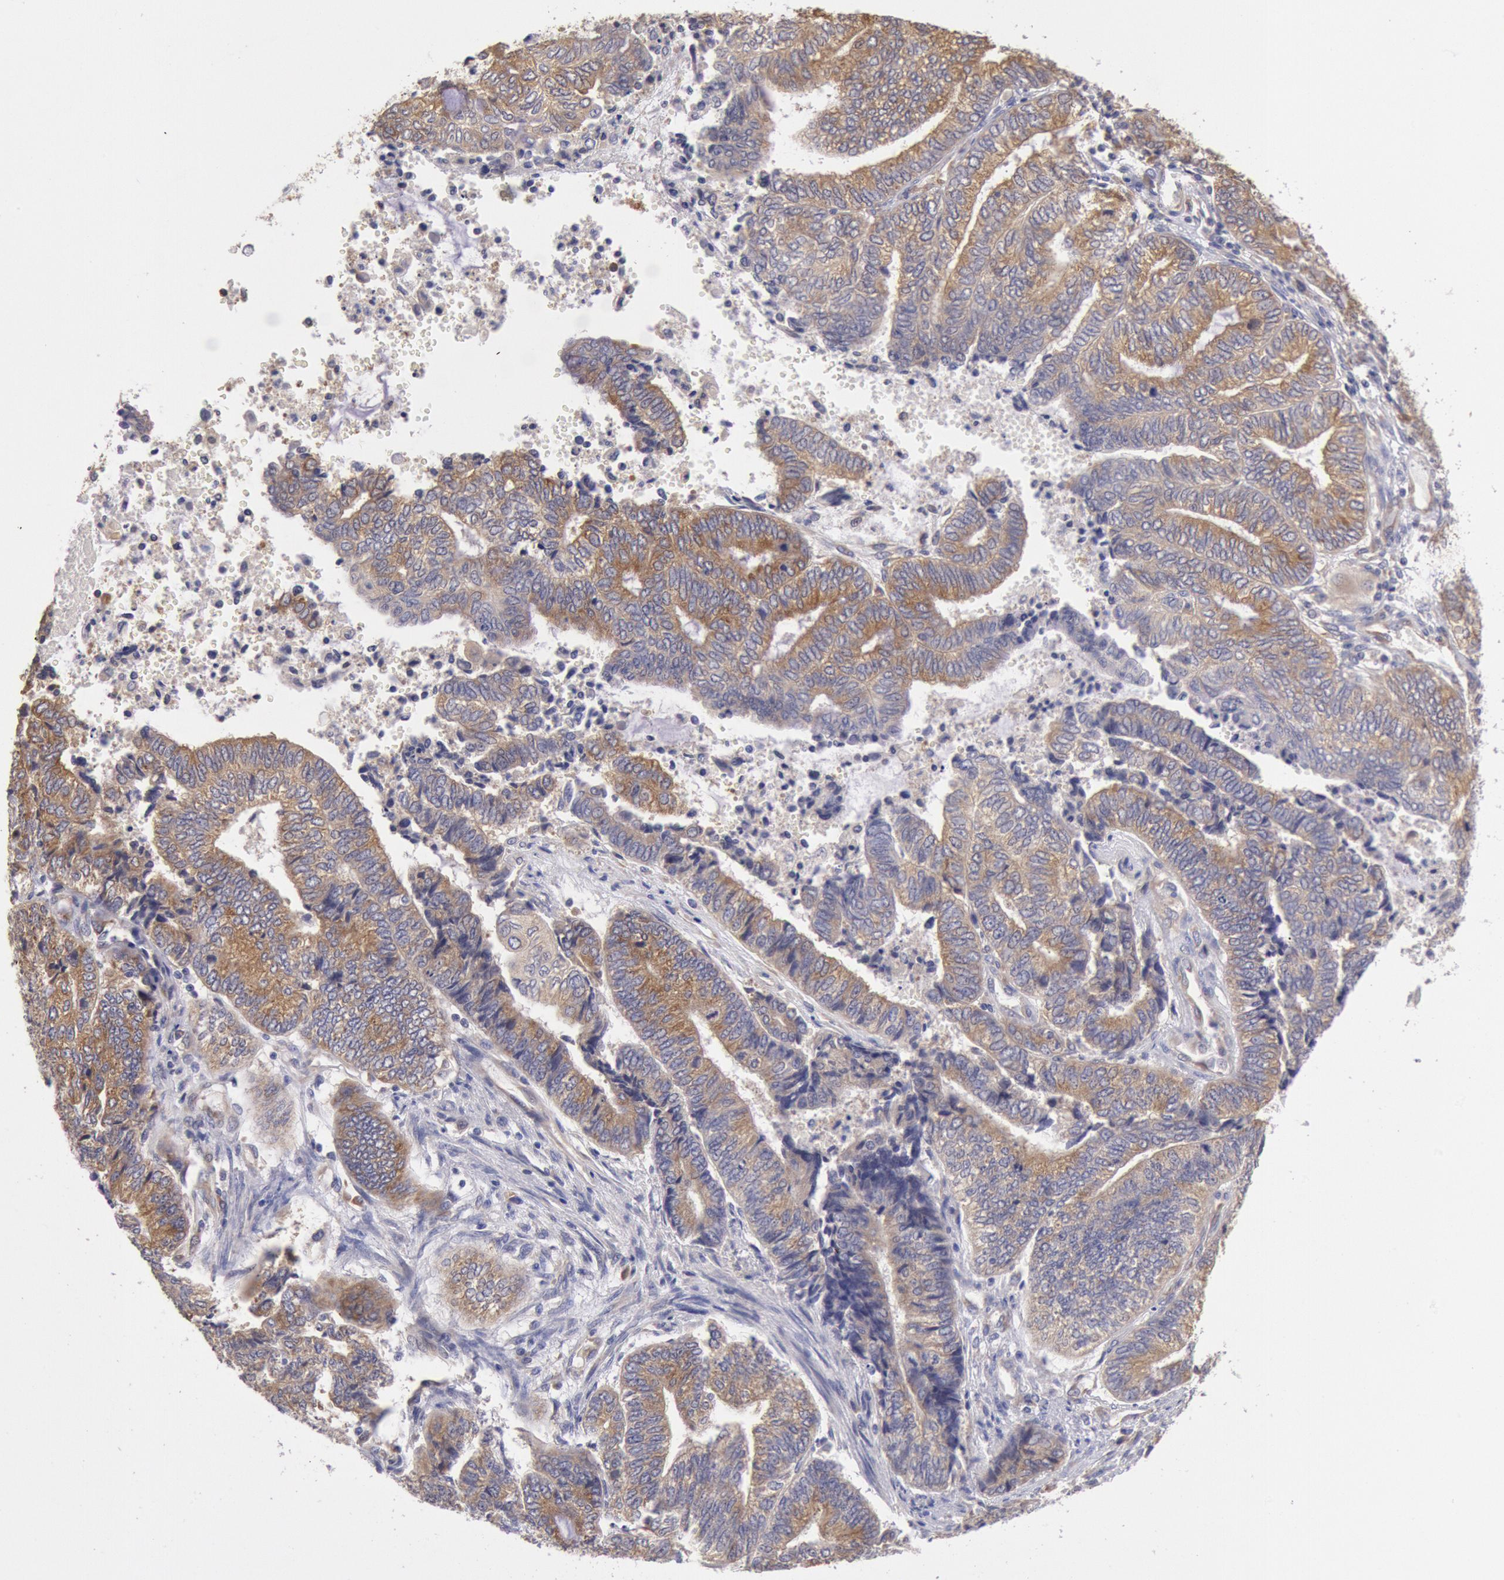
{"staining": {"intensity": "moderate", "quantity": ">75%", "location": "cytoplasmic/membranous"}, "tissue": "endometrial cancer", "cell_type": "Tumor cells", "image_type": "cancer", "snomed": [{"axis": "morphology", "description": "Adenocarcinoma, NOS"}, {"axis": "topography", "description": "Uterus"}, {"axis": "topography", "description": "Endometrium"}], "caption": "Endometrial cancer (adenocarcinoma) was stained to show a protein in brown. There is medium levels of moderate cytoplasmic/membranous staining in about >75% of tumor cells. Nuclei are stained in blue.", "gene": "DRG1", "patient": {"sex": "female", "age": 70}}